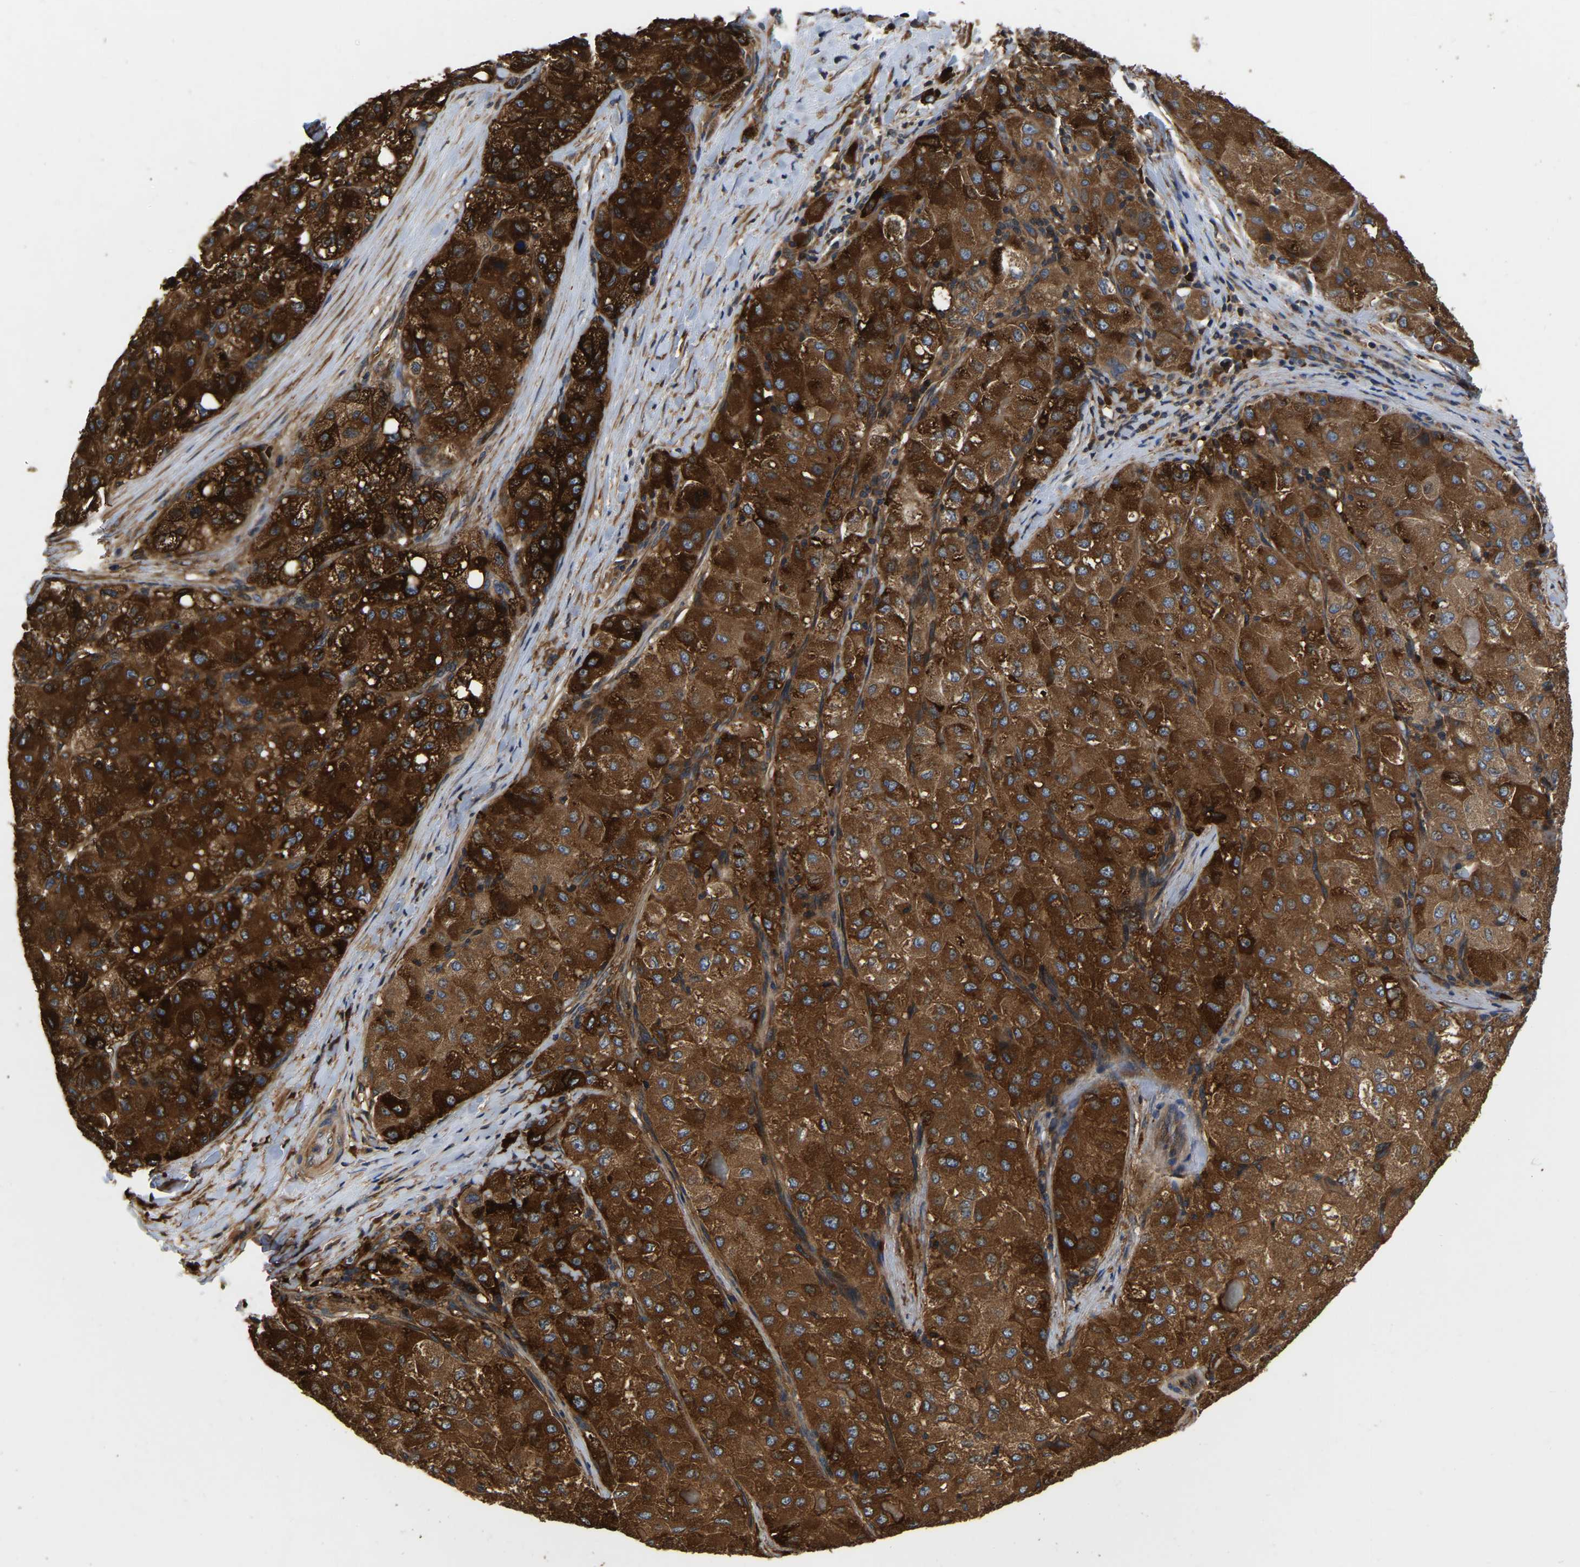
{"staining": {"intensity": "strong", "quantity": ">75%", "location": "cytoplasmic/membranous"}, "tissue": "liver cancer", "cell_type": "Tumor cells", "image_type": "cancer", "snomed": [{"axis": "morphology", "description": "Carcinoma, Hepatocellular, NOS"}, {"axis": "topography", "description": "Liver"}], "caption": "Human liver cancer stained with a brown dye demonstrates strong cytoplasmic/membranous positive staining in approximately >75% of tumor cells.", "gene": "GARS1", "patient": {"sex": "male", "age": 80}}